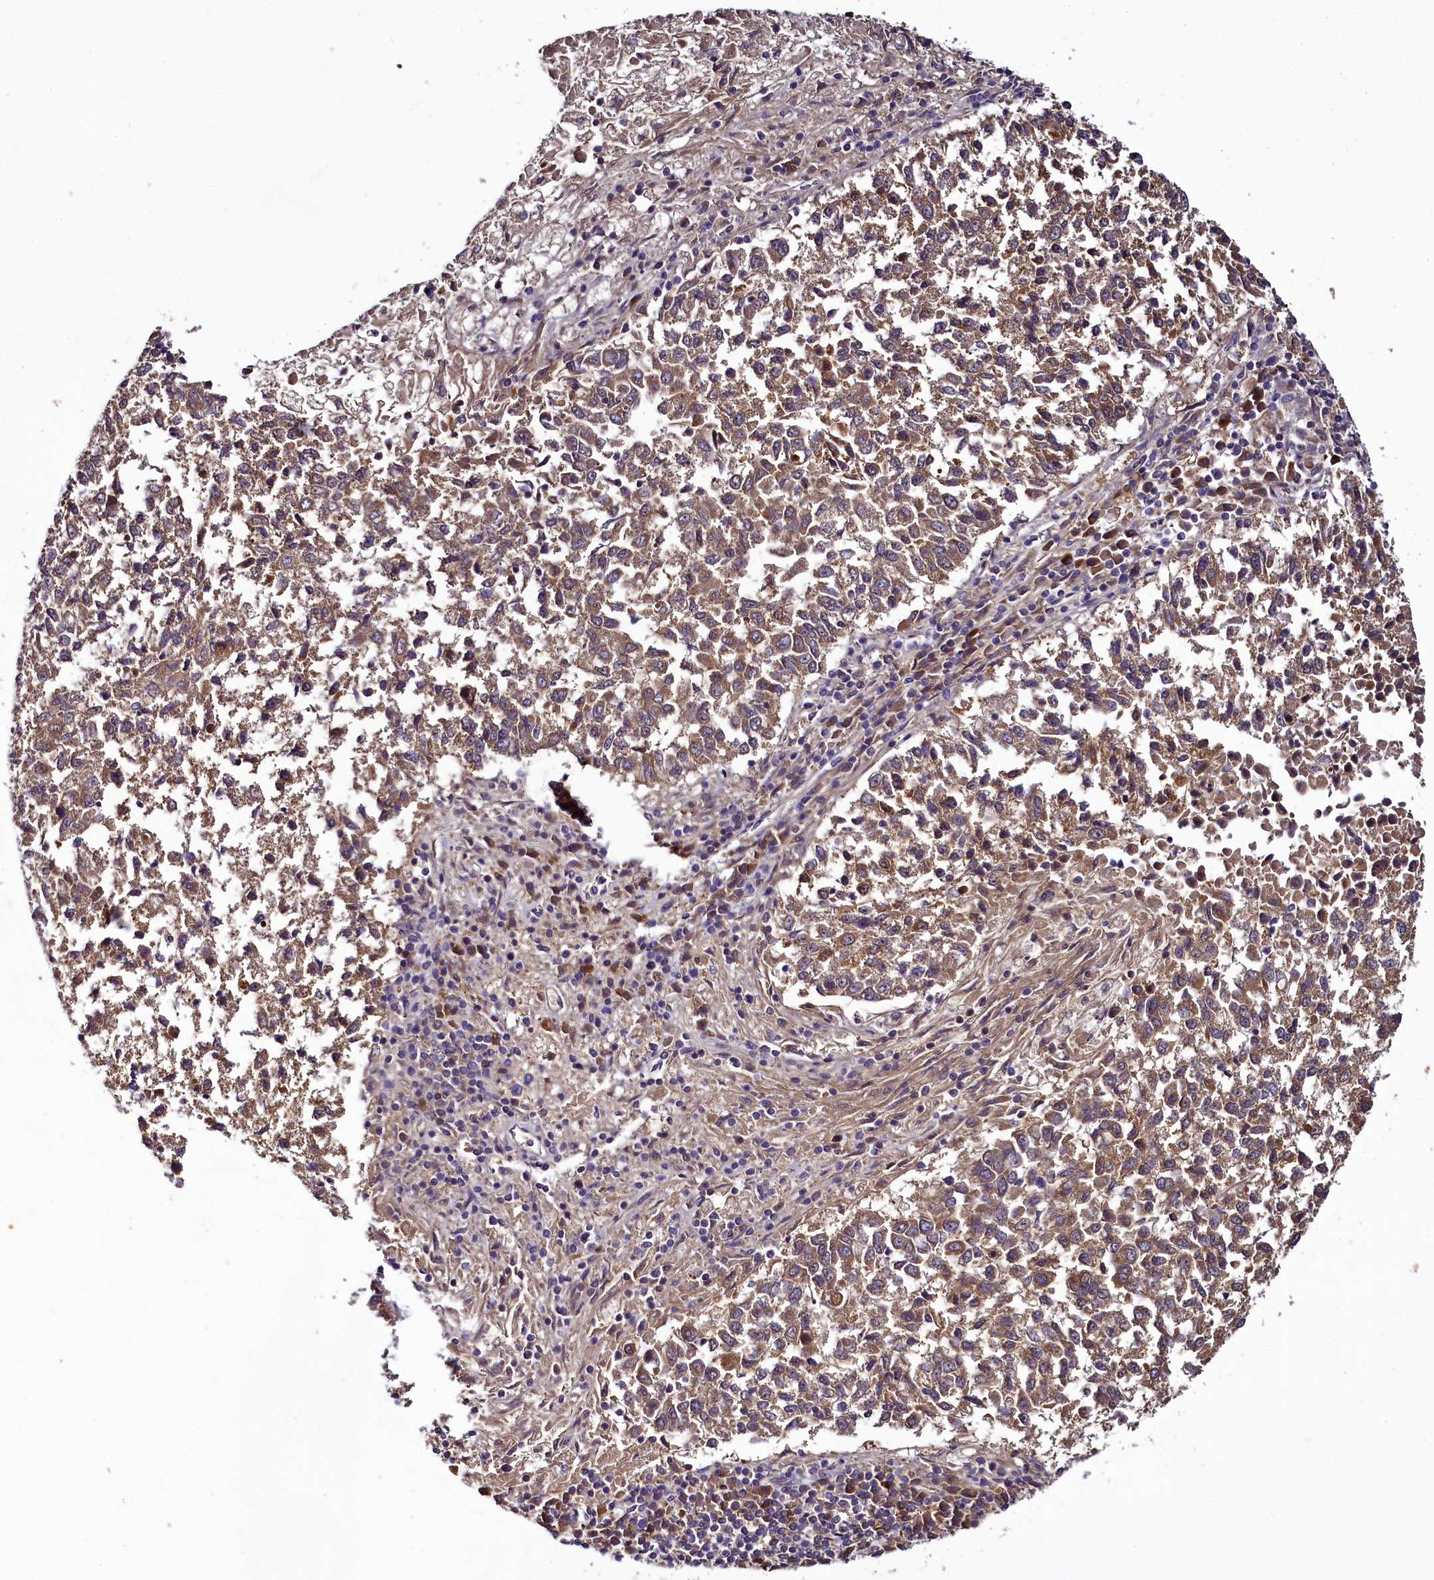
{"staining": {"intensity": "moderate", "quantity": ">75%", "location": "cytoplasmic/membranous"}, "tissue": "lung cancer", "cell_type": "Tumor cells", "image_type": "cancer", "snomed": [{"axis": "morphology", "description": "Squamous cell carcinoma, NOS"}, {"axis": "topography", "description": "Lung"}], "caption": "Immunohistochemistry (IHC) staining of lung cancer, which exhibits medium levels of moderate cytoplasmic/membranous expression in approximately >75% of tumor cells indicating moderate cytoplasmic/membranous protein positivity. The staining was performed using DAB (brown) for protein detection and nuclei were counterstained in hematoxylin (blue).", "gene": "RPUSD2", "patient": {"sex": "male", "age": 73}}